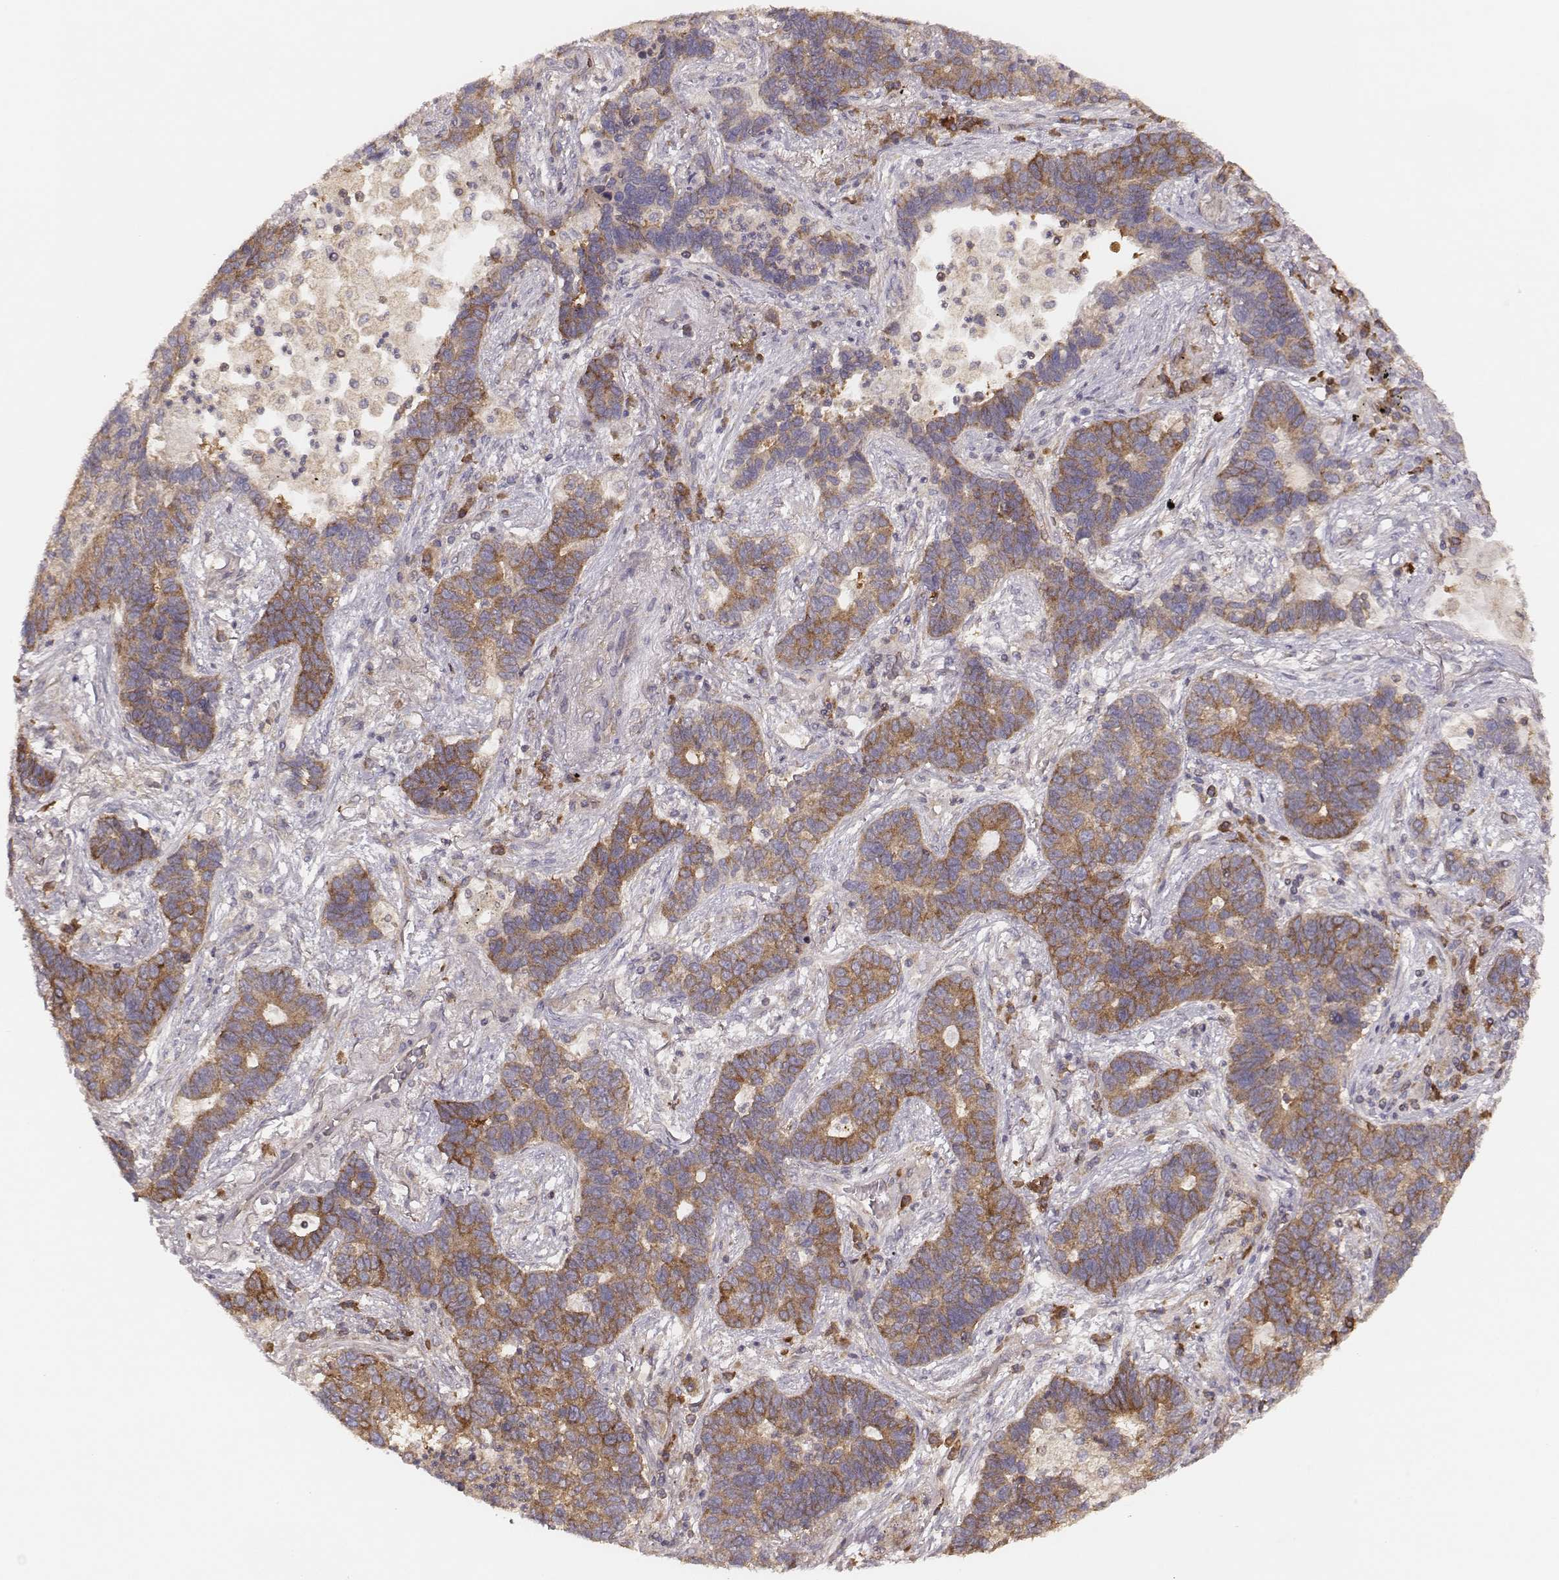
{"staining": {"intensity": "strong", "quantity": ">75%", "location": "cytoplasmic/membranous"}, "tissue": "lung cancer", "cell_type": "Tumor cells", "image_type": "cancer", "snomed": [{"axis": "morphology", "description": "Adenocarcinoma, NOS"}, {"axis": "topography", "description": "Lung"}], "caption": "Immunohistochemical staining of human lung cancer exhibits strong cytoplasmic/membranous protein positivity in approximately >75% of tumor cells. Nuclei are stained in blue.", "gene": "CARS1", "patient": {"sex": "female", "age": 57}}